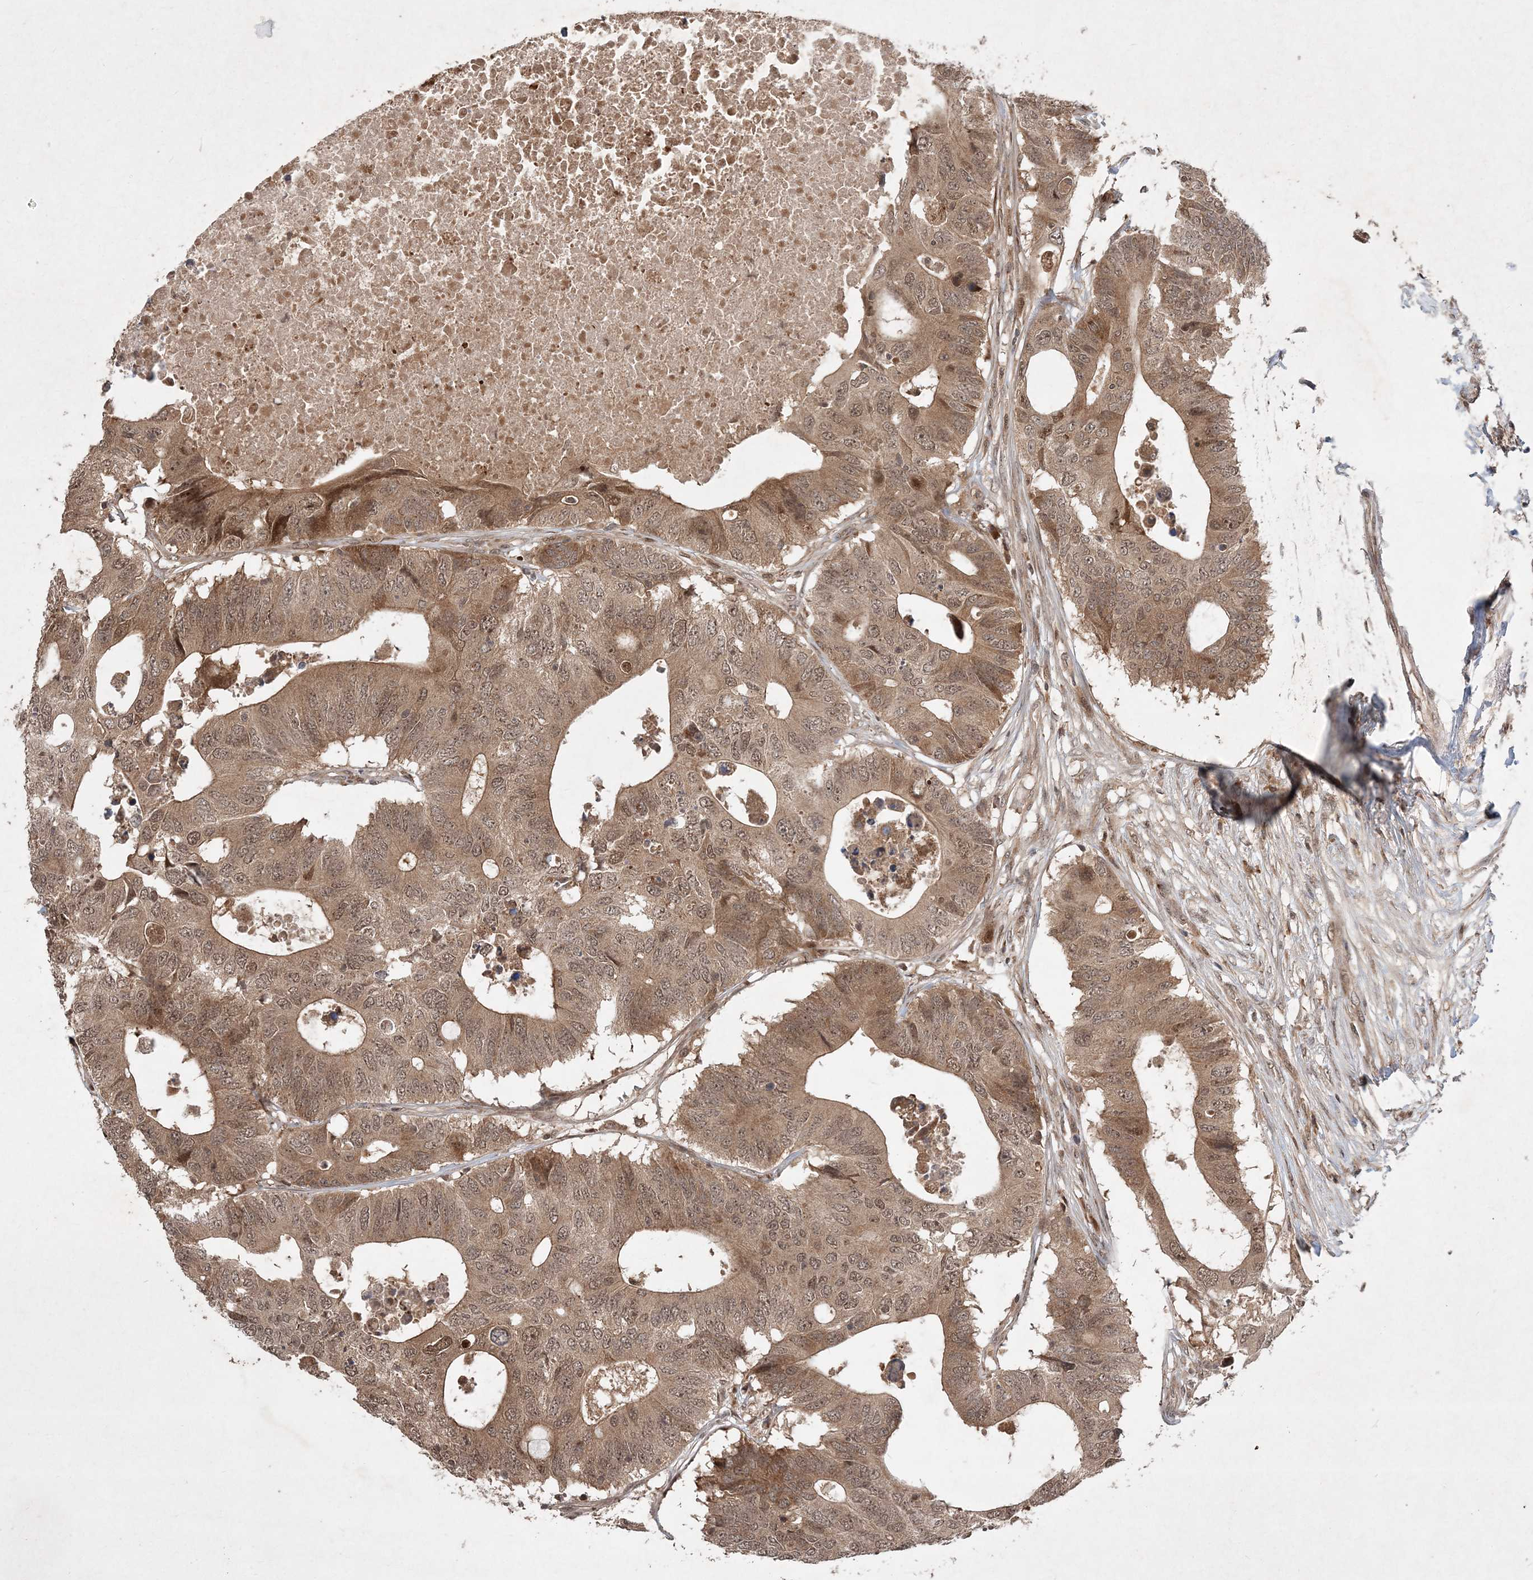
{"staining": {"intensity": "moderate", "quantity": ">75%", "location": "cytoplasmic/membranous,nuclear"}, "tissue": "colorectal cancer", "cell_type": "Tumor cells", "image_type": "cancer", "snomed": [{"axis": "morphology", "description": "Adenocarcinoma, NOS"}, {"axis": "topography", "description": "Colon"}], "caption": "Tumor cells show medium levels of moderate cytoplasmic/membranous and nuclear staining in approximately >75% of cells in colorectal cancer.", "gene": "UBR3", "patient": {"sex": "male", "age": 71}}